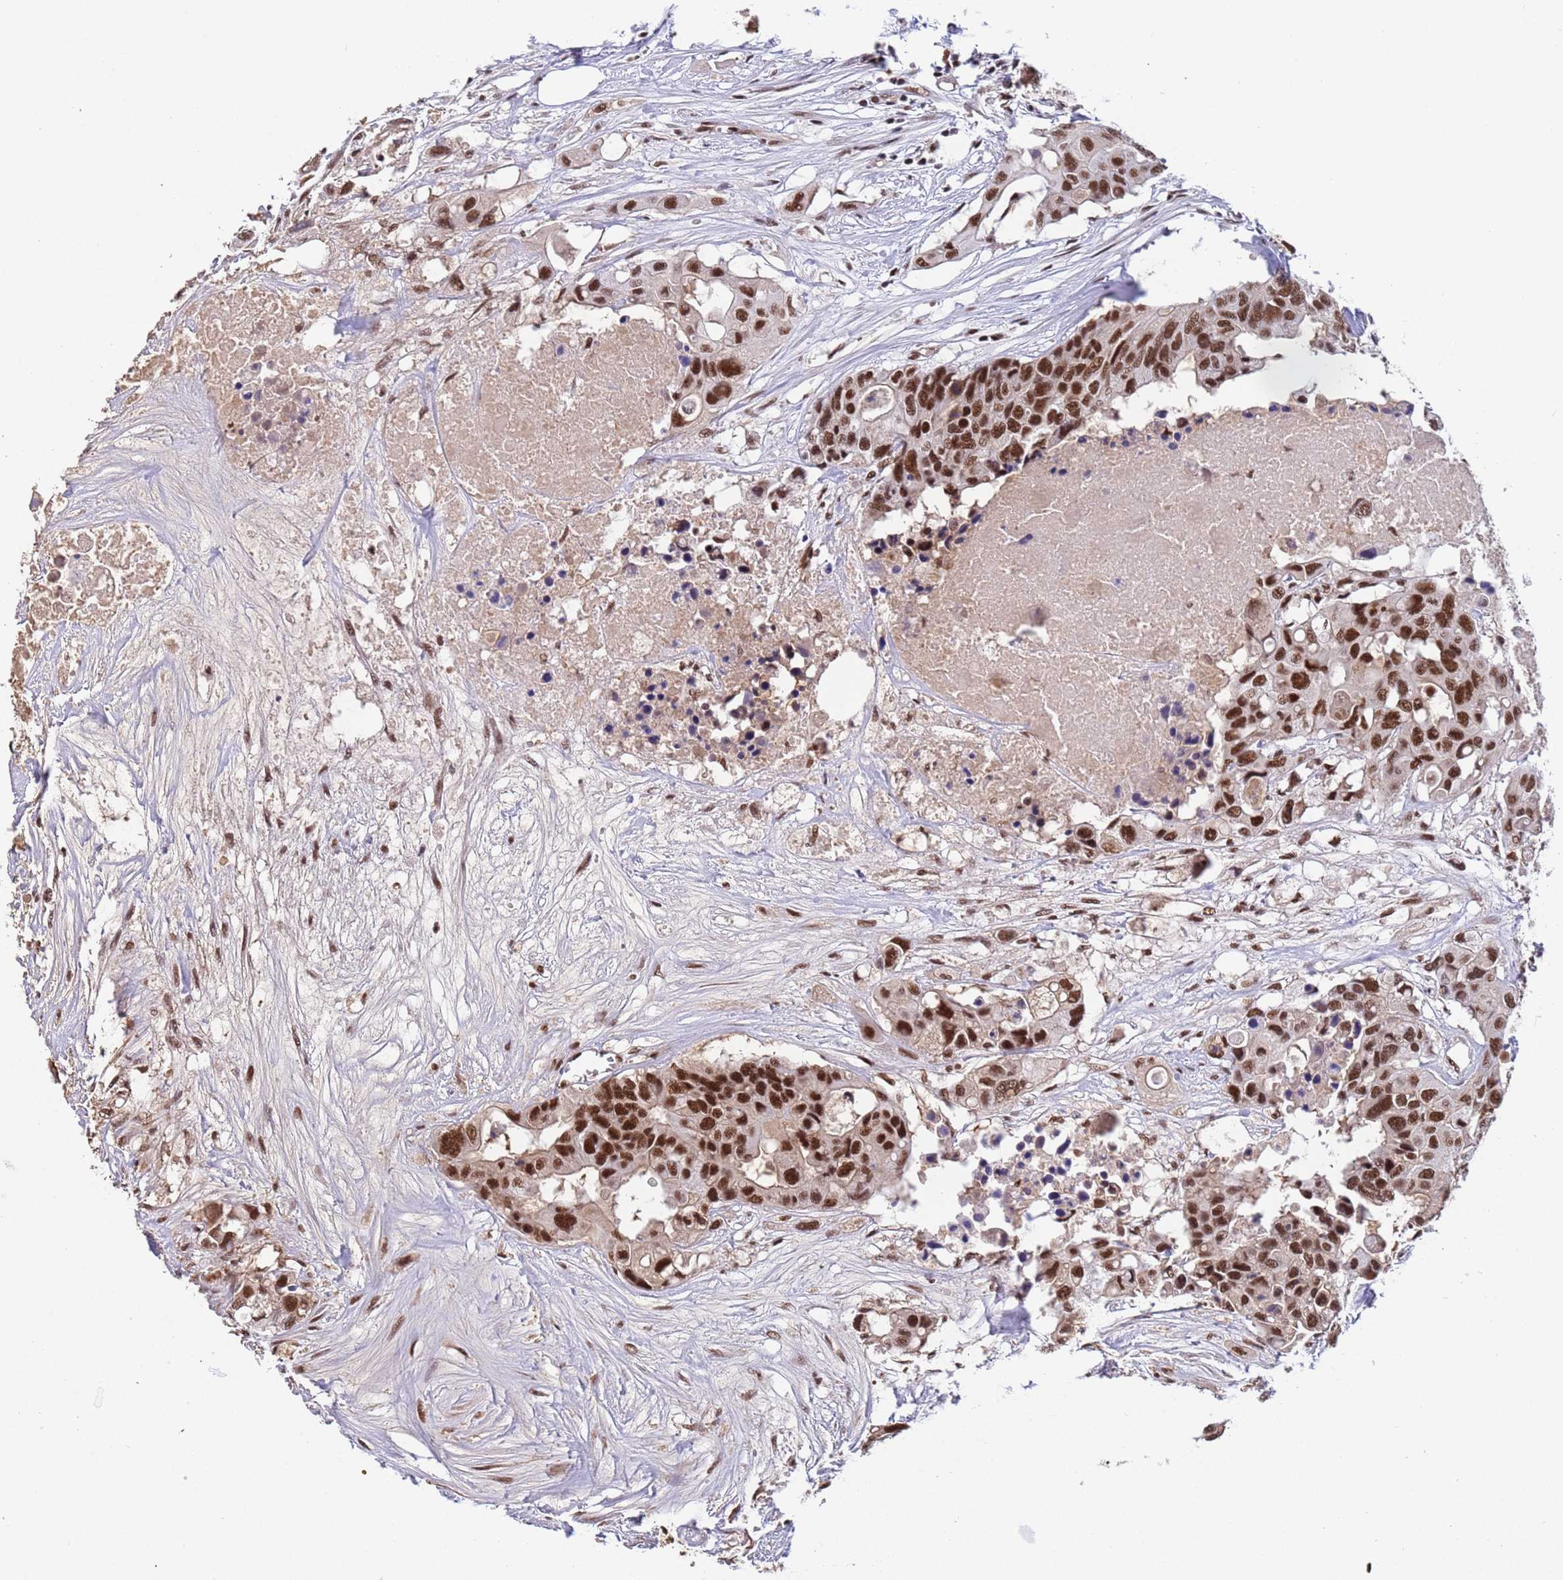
{"staining": {"intensity": "strong", "quantity": ">75%", "location": "nuclear"}, "tissue": "colorectal cancer", "cell_type": "Tumor cells", "image_type": "cancer", "snomed": [{"axis": "morphology", "description": "Adenocarcinoma, NOS"}, {"axis": "topography", "description": "Colon"}], "caption": "A high-resolution micrograph shows IHC staining of adenocarcinoma (colorectal), which exhibits strong nuclear staining in about >75% of tumor cells.", "gene": "SRRT", "patient": {"sex": "male", "age": 77}}